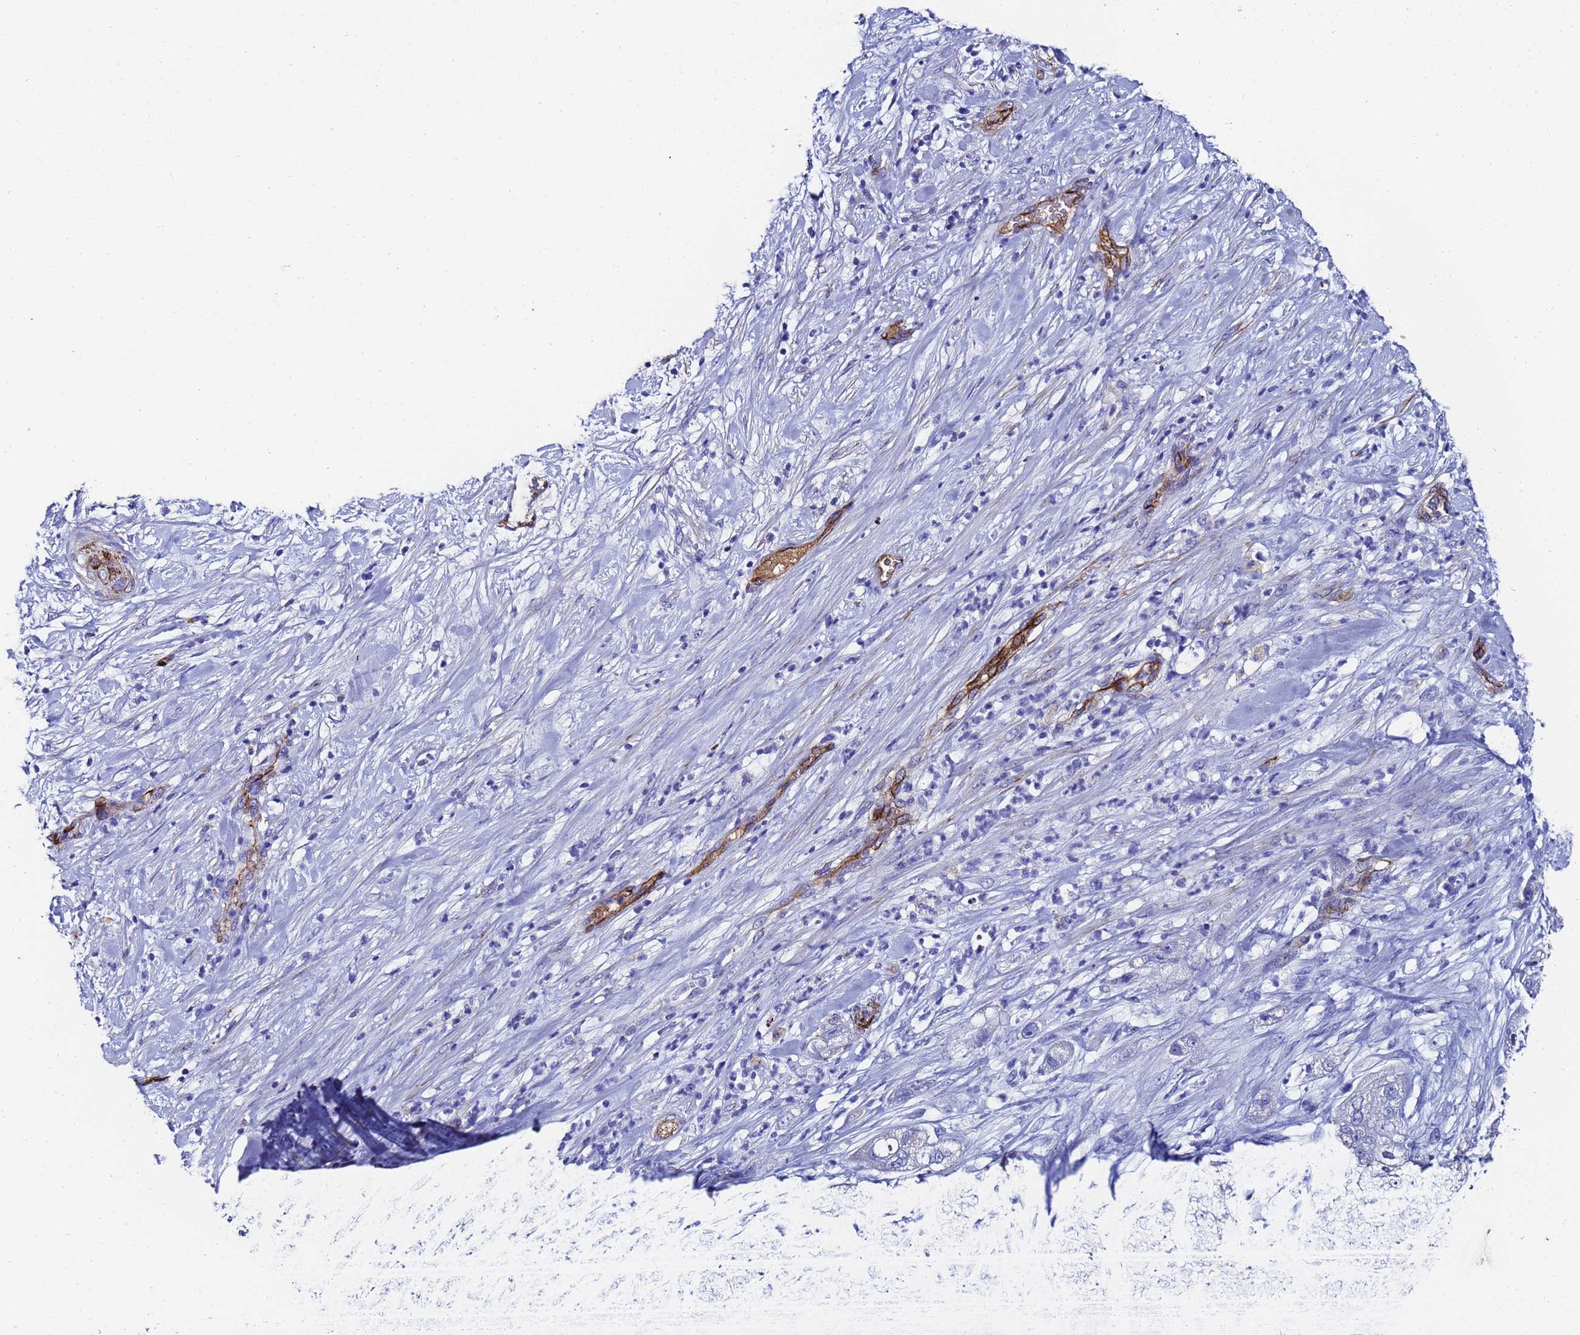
{"staining": {"intensity": "negative", "quantity": "none", "location": "none"}, "tissue": "pancreatic cancer", "cell_type": "Tumor cells", "image_type": "cancer", "snomed": [{"axis": "morphology", "description": "Adenocarcinoma, NOS"}, {"axis": "topography", "description": "Pancreas"}], "caption": "Pancreatic cancer stained for a protein using immunohistochemistry (IHC) exhibits no expression tumor cells.", "gene": "ADIPOQ", "patient": {"sex": "female", "age": 78}}